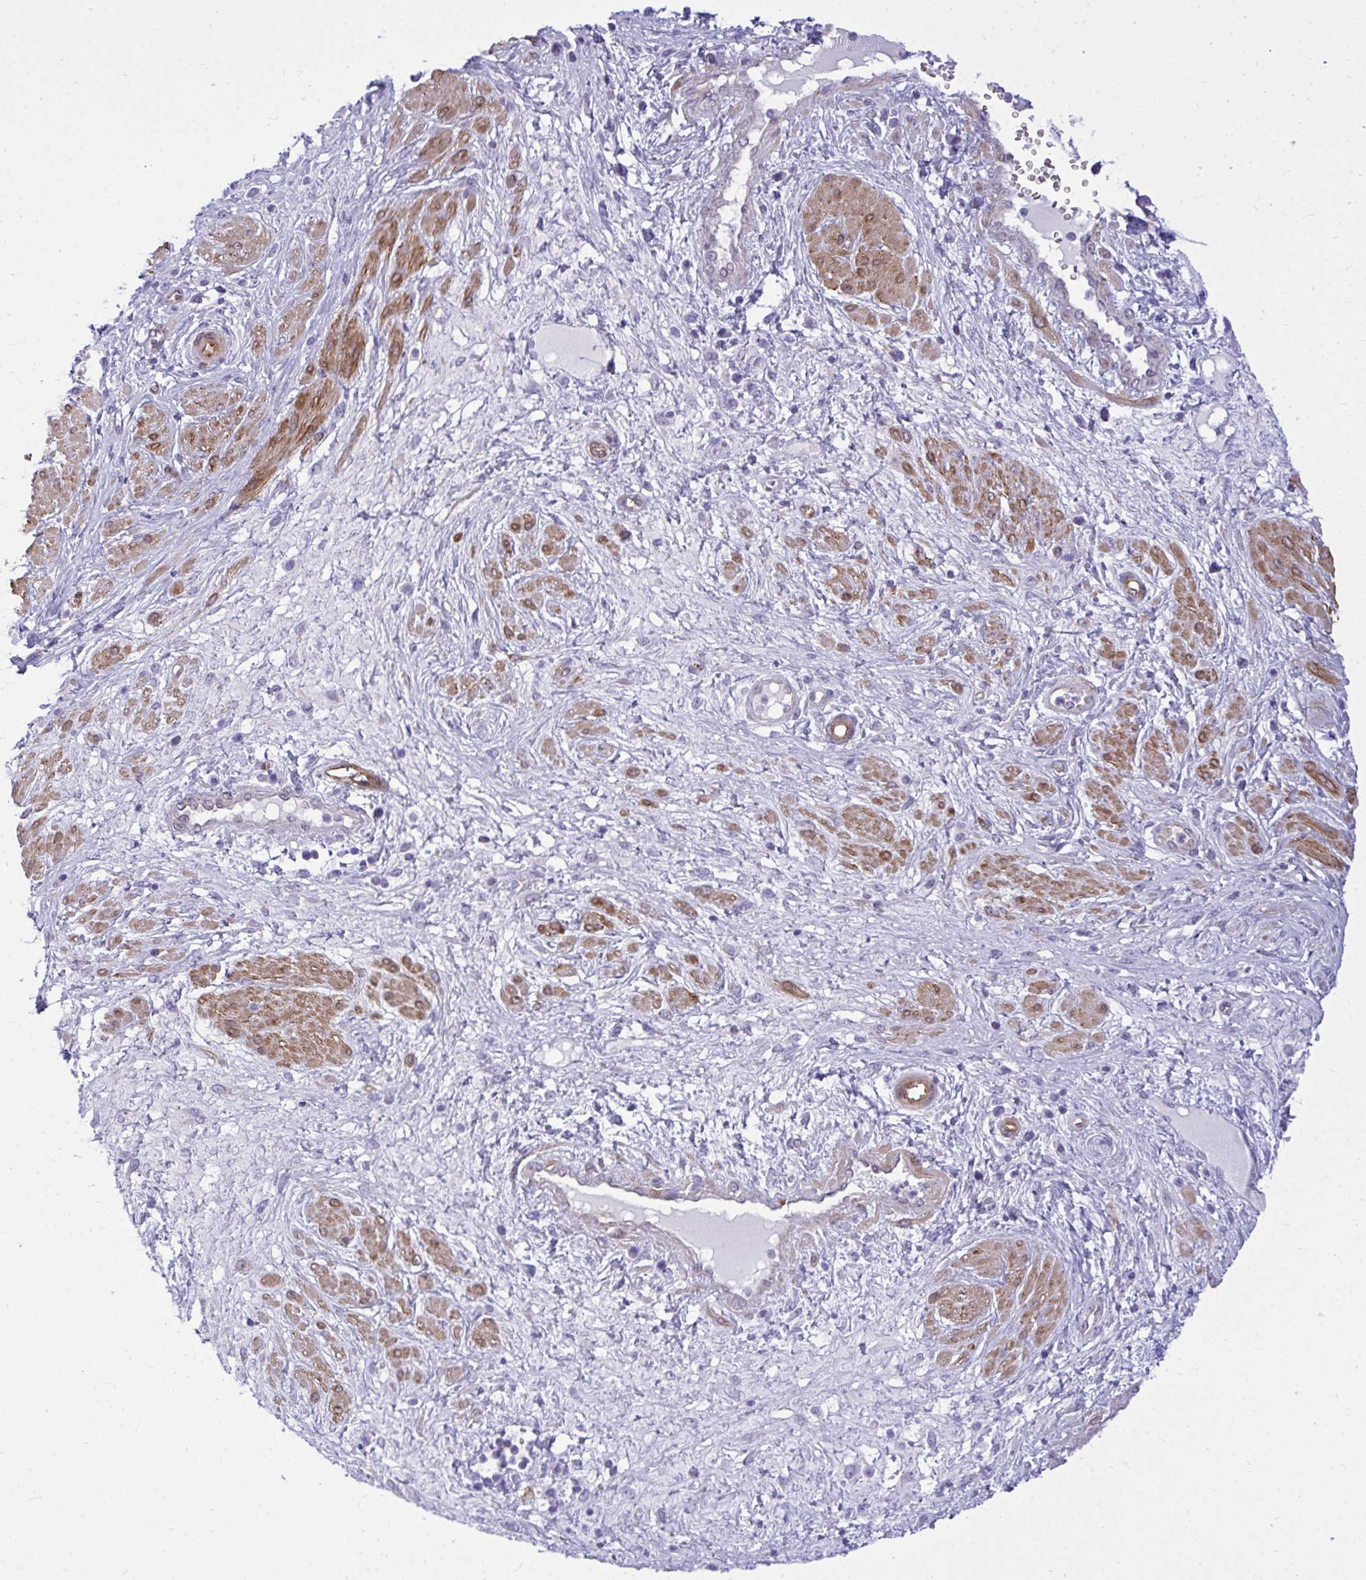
{"staining": {"intensity": "negative", "quantity": "none", "location": "none"}, "tissue": "cervical cancer", "cell_type": "Tumor cells", "image_type": "cancer", "snomed": [{"axis": "morphology", "description": "Squamous cell carcinoma, NOS"}, {"axis": "topography", "description": "Cervix"}], "caption": "The IHC histopathology image has no significant expression in tumor cells of cervical cancer (squamous cell carcinoma) tissue.", "gene": "LIMS2", "patient": {"sex": "female", "age": 36}}